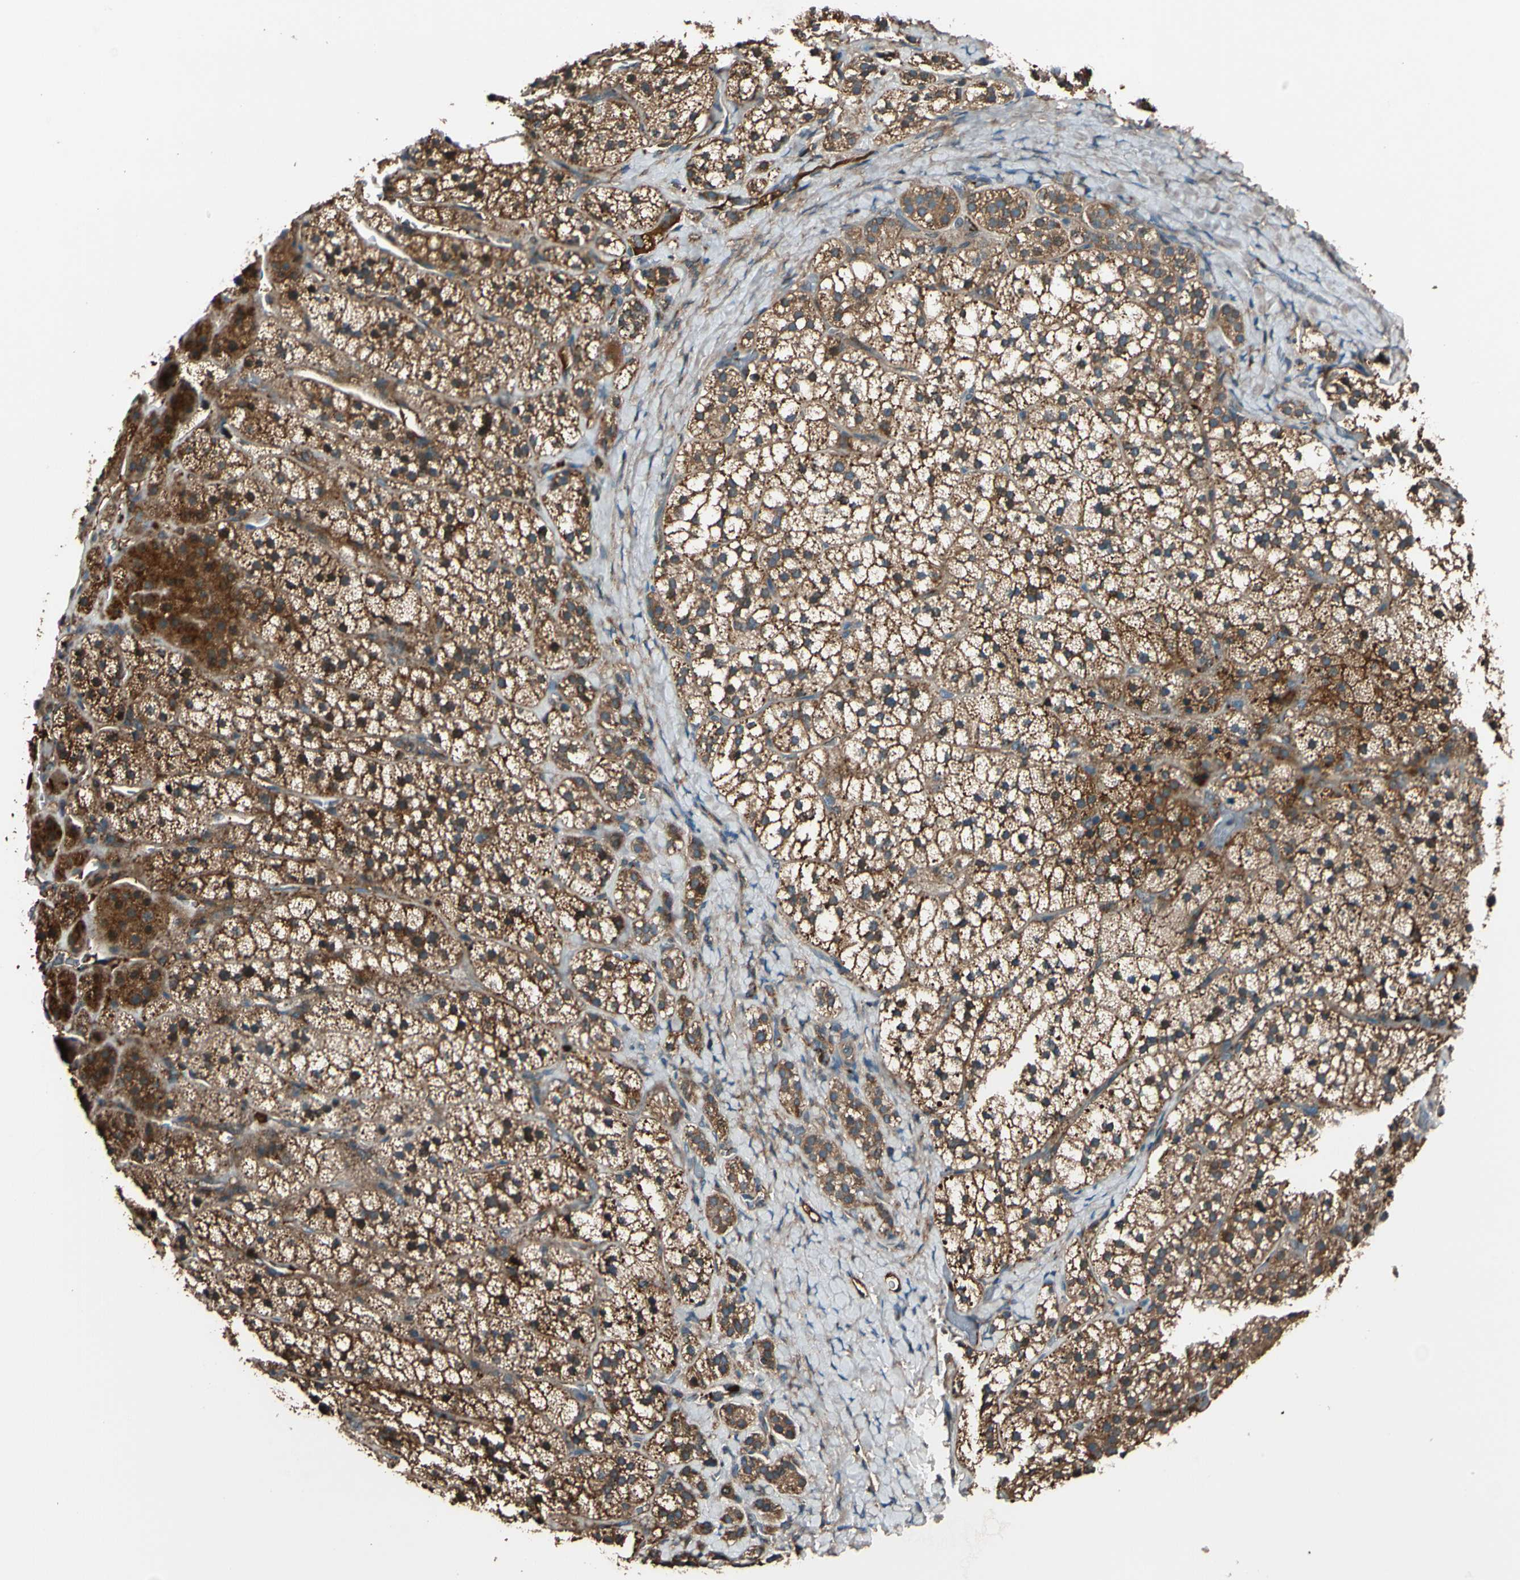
{"staining": {"intensity": "moderate", "quantity": ">75%", "location": "cytoplasmic/membranous,nuclear"}, "tissue": "adrenal gland", "cell_type": "Glandular cells", "image_type": "normal", "snomed": [{"axis": "morphology", "description": "Normal tissue, NOS"}, {"axis": "topography", "description": "Adrenal gland"}], "caption": "Brown immunohistochemical staining in normal adrenal gland displays moderate cytoplasmic/membranous,nuclear expression in about >75% of glandular cells.", "gene": "STX11", "patient": {"sex": "female", "age": 44}}